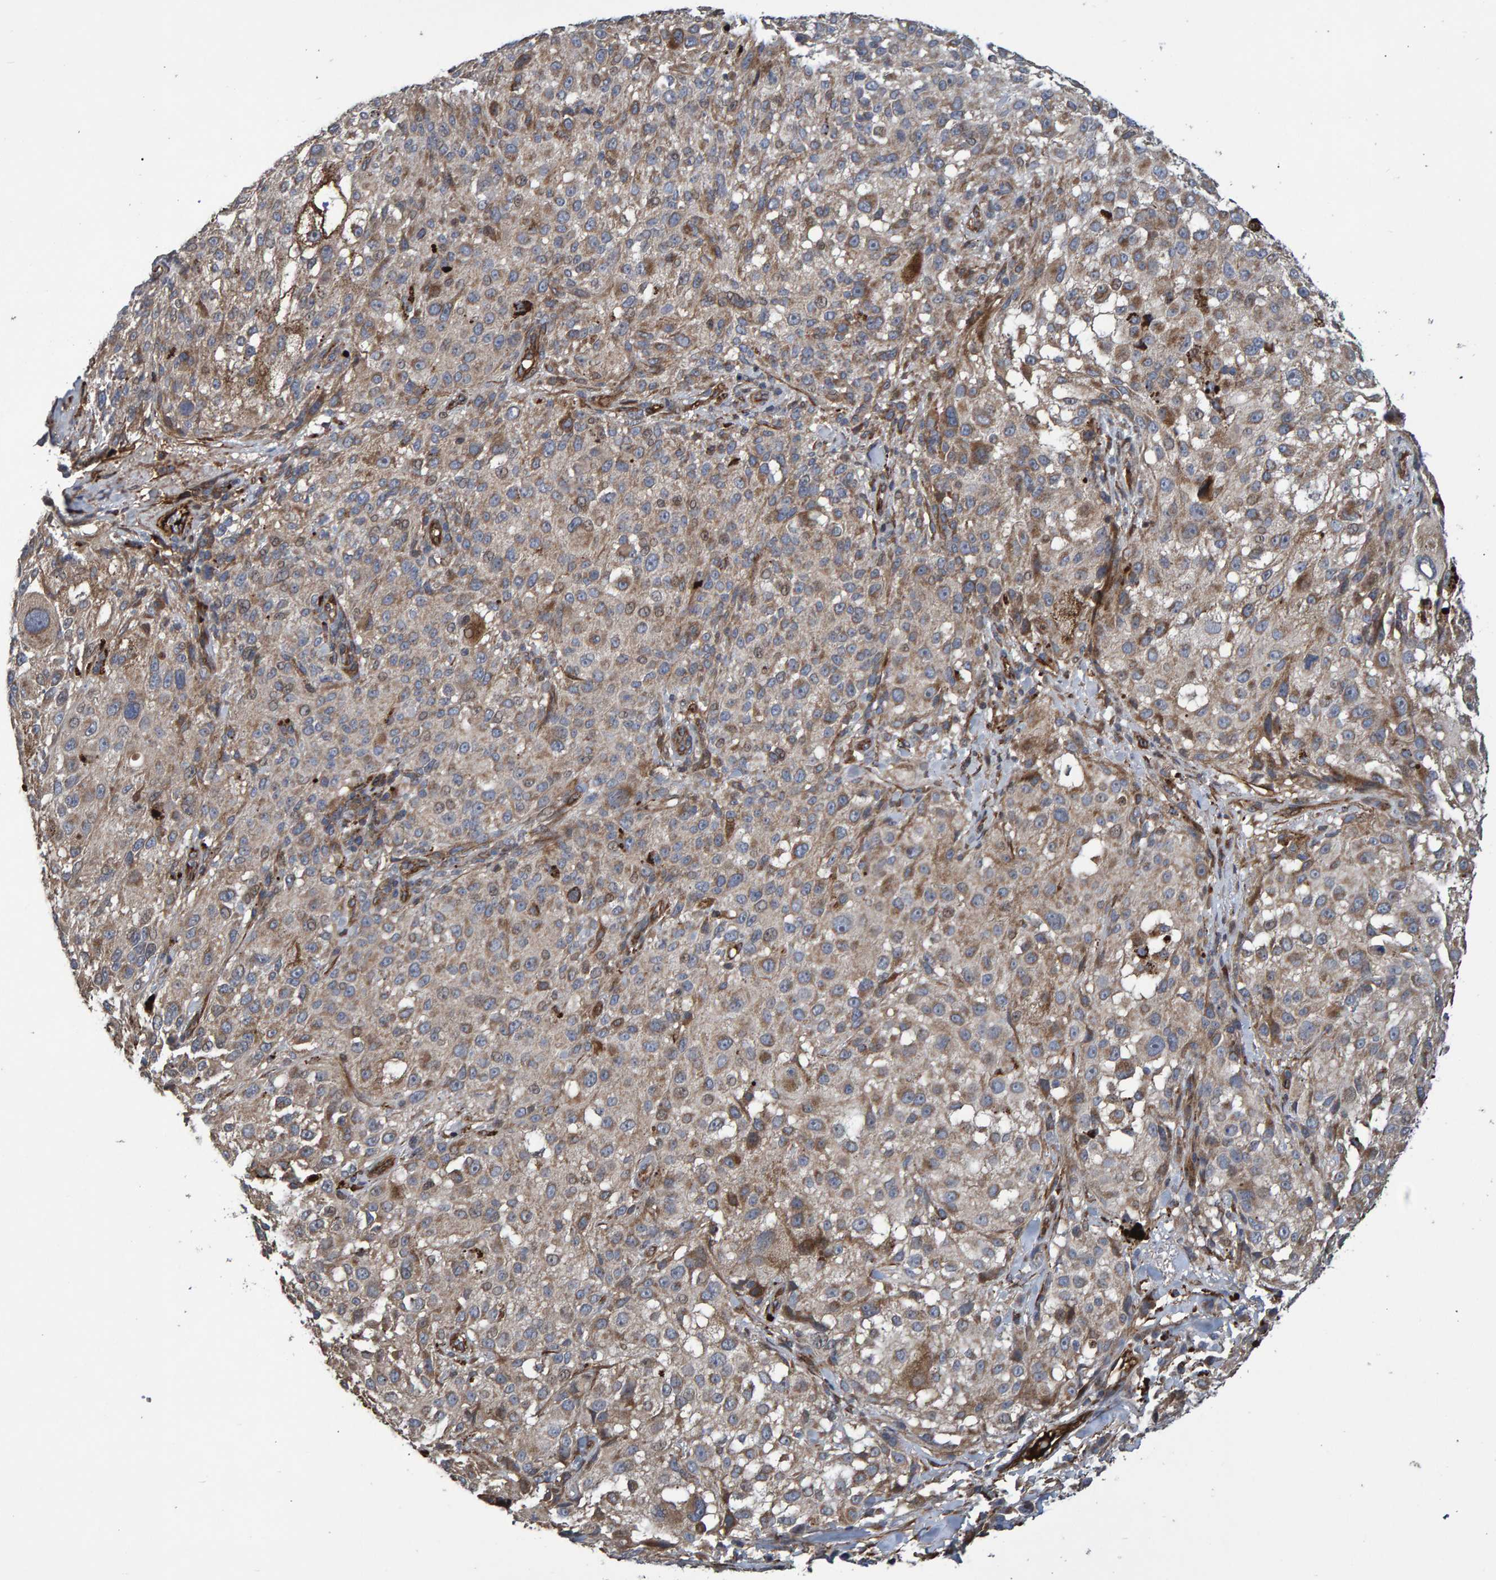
{"staining": {"intensity": "moderate", "quantity": ">75%", "location": "cytoplasmic/membranous"}, "tissue": "melanoma", "cell_type": "Tumor cells", "image_type": "cancer", "snomed": [{"axis": "morphology", "description": "Necrosis, NOS"}, {"axis": "morphology", "description": "Malignant melanoma, NOS"}, {"axis": "topography", "description": "Skin"}], "caption": "Immunohistochemical staining of human malignant melanoma reveals medium levels of moderate cytoplasmic/membranous expression in approximately >75% of tumor cells.", "gene": "SLIT2", "patient": {"sex": "female", "age": 87}}